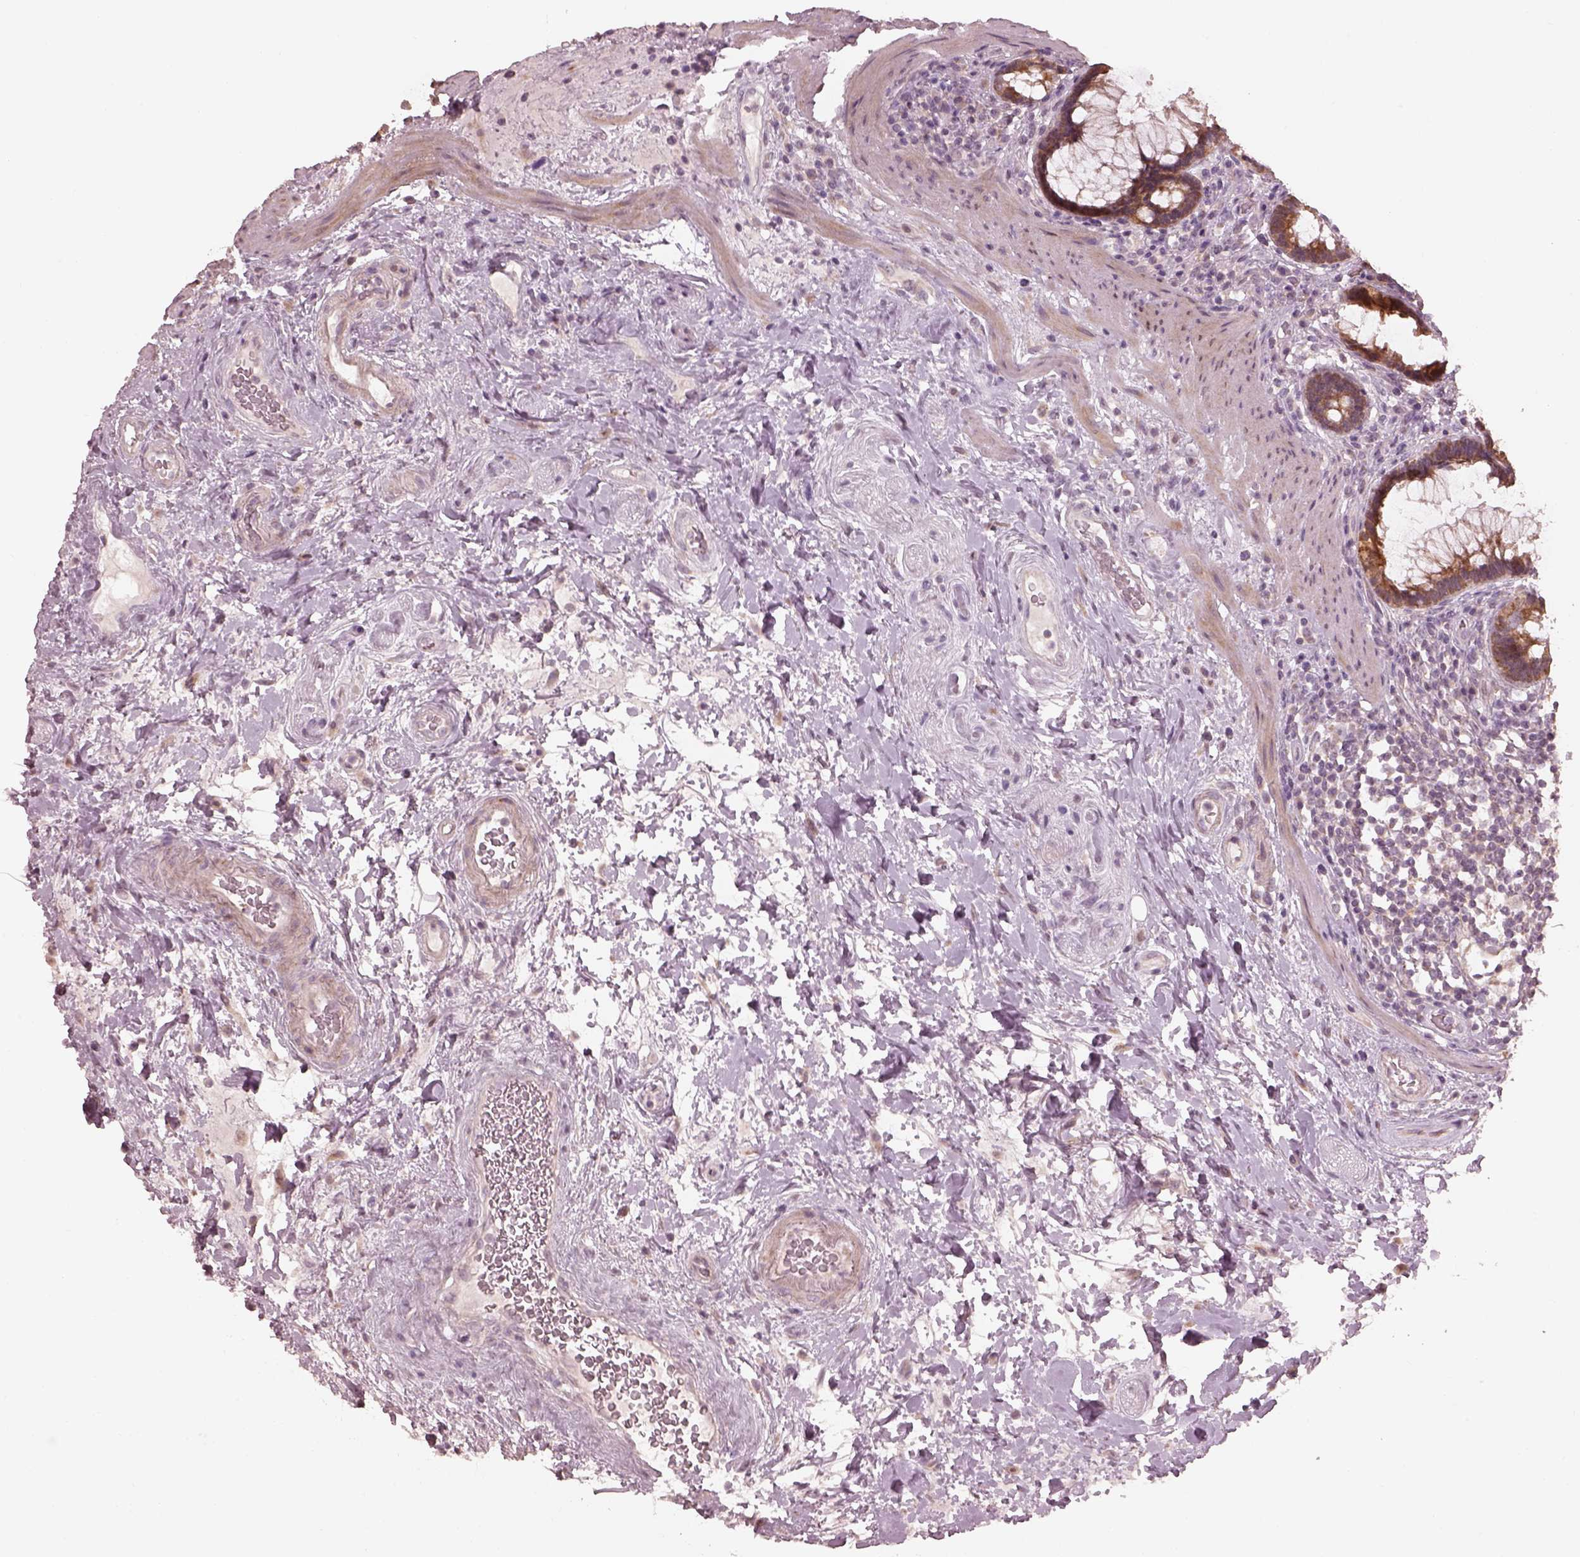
{"staining": {"intensity": "strong", "quantity": "25%-75%", "location": "cytoplasmic/membranous"}, "tissue": "rectum", "cell_type": "Glandular cells", "image_type": "normal", "snomed": [{"axis": "morphology", "description": "Normal tissue, NOS"}, {"axis": "topography", "description": "Rectum"}], "caption": "IHC staining of normal rectum, which demonstrates high levels of strong cytoplasmic/membranous staining in approximately 25%-75% of glandular cells indicating strong cytoplasmic/membranous protein staining. The staining was performed using DAB (brown) for protein detection and nuclei were counterstained in hematoxylin (blue).", "gene": "SLC25A46", "patient": {"sex": "male", "age": 72}}